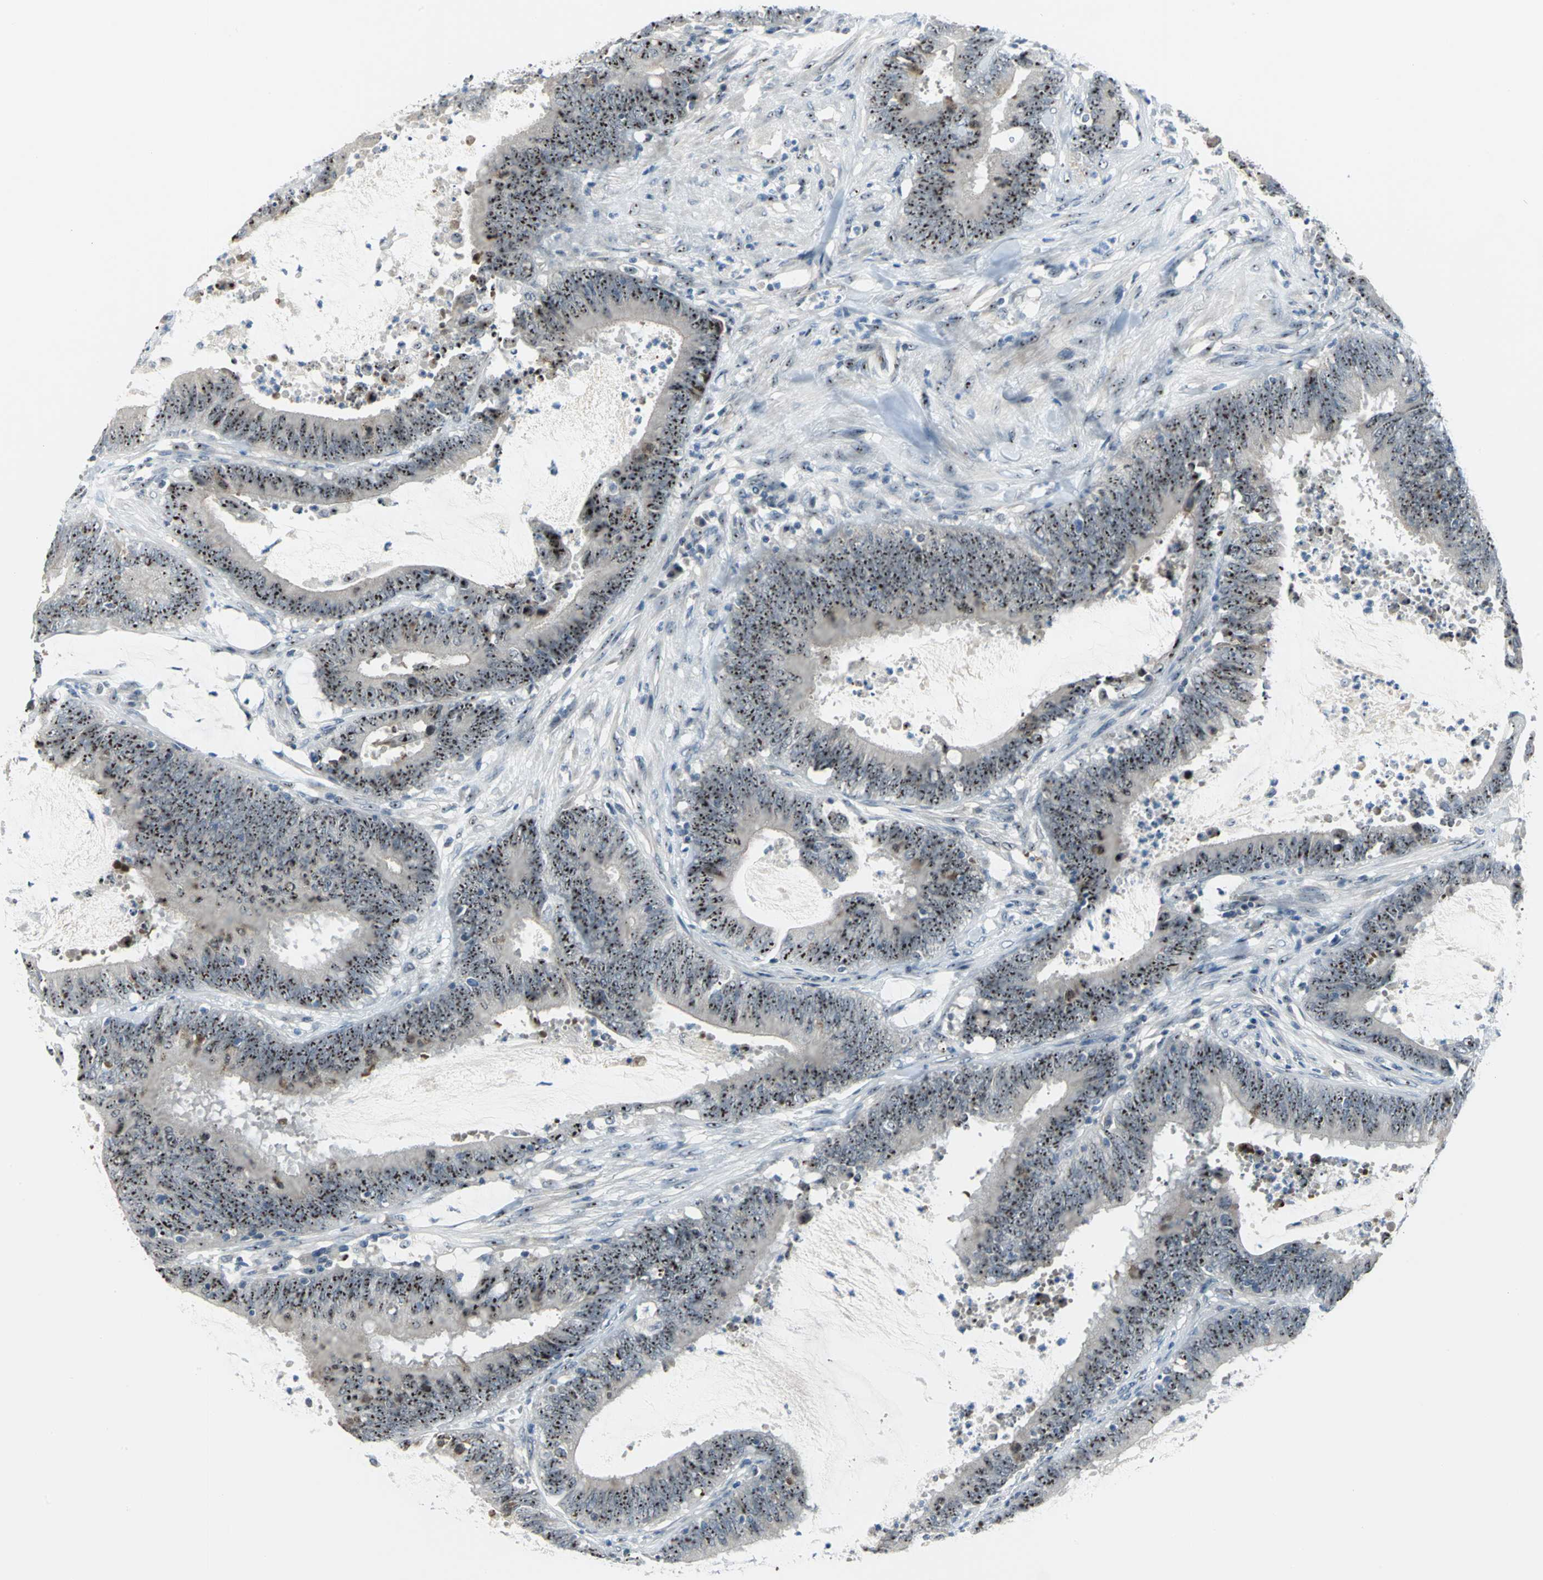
{"staining": {"intensity": "strong", "quantity": ">75%", "location": "nuclear"}, "tissue": "colorectal cancer", "cell_type": "Tumor cells", "image_type": "cancer", "snomed": [{"axis": "morphology", "description": "Adenocarcinoma, NOS"}, {"axis": "topography", "description": "Rectum"}], "caption": "Colorectal cancer was stained to show a protein in brown. There is high levels of strong nuclear expression in approximately >75% of tumor cells. (Brightfield microscopy of DAB IHC at high magnification).", "gene": "MYBBP1A", "patient": {"sex": "female", "age": 66}}